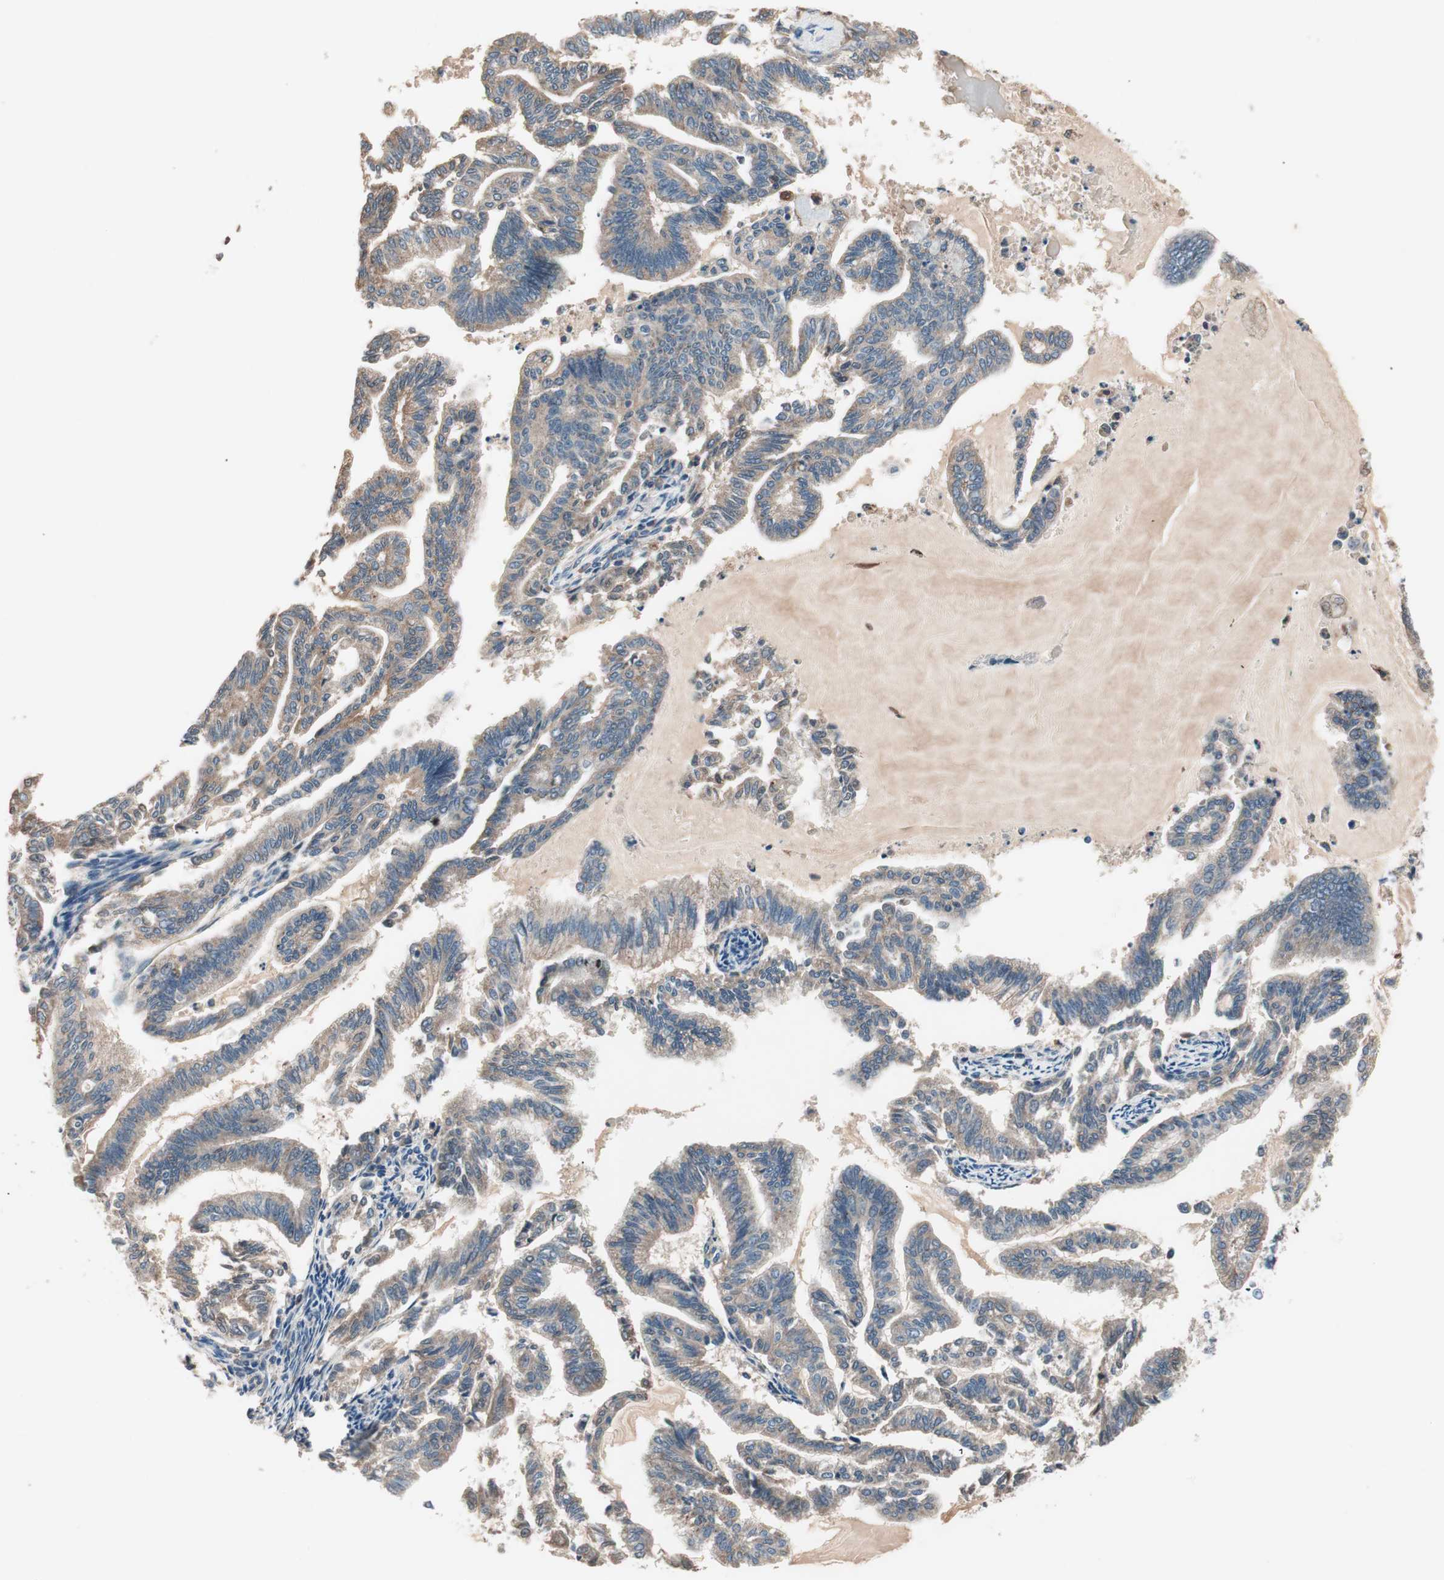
{"staining": {"intensity": "moderate", "quantity": ">75%", "location": "cytoplasmic/membranous"}, "tissue": "endometrial cancer", "cell_type": "Tumor cells", "image_type": "cancer", "snomed": [{"axis": "morphology", "description": "Adenocarcinoma, NOS"}, {"axis": "topography", "description": "Endometrium"}], "caption": "The immunohistochemical stain shows moderate cytoplasmic/membranous positivity in tumor cells of endometrial cancer (adenocarcinoma) tissue.", "gene": "NFRKB", "patient": {"sex": "female", "age": 79}}